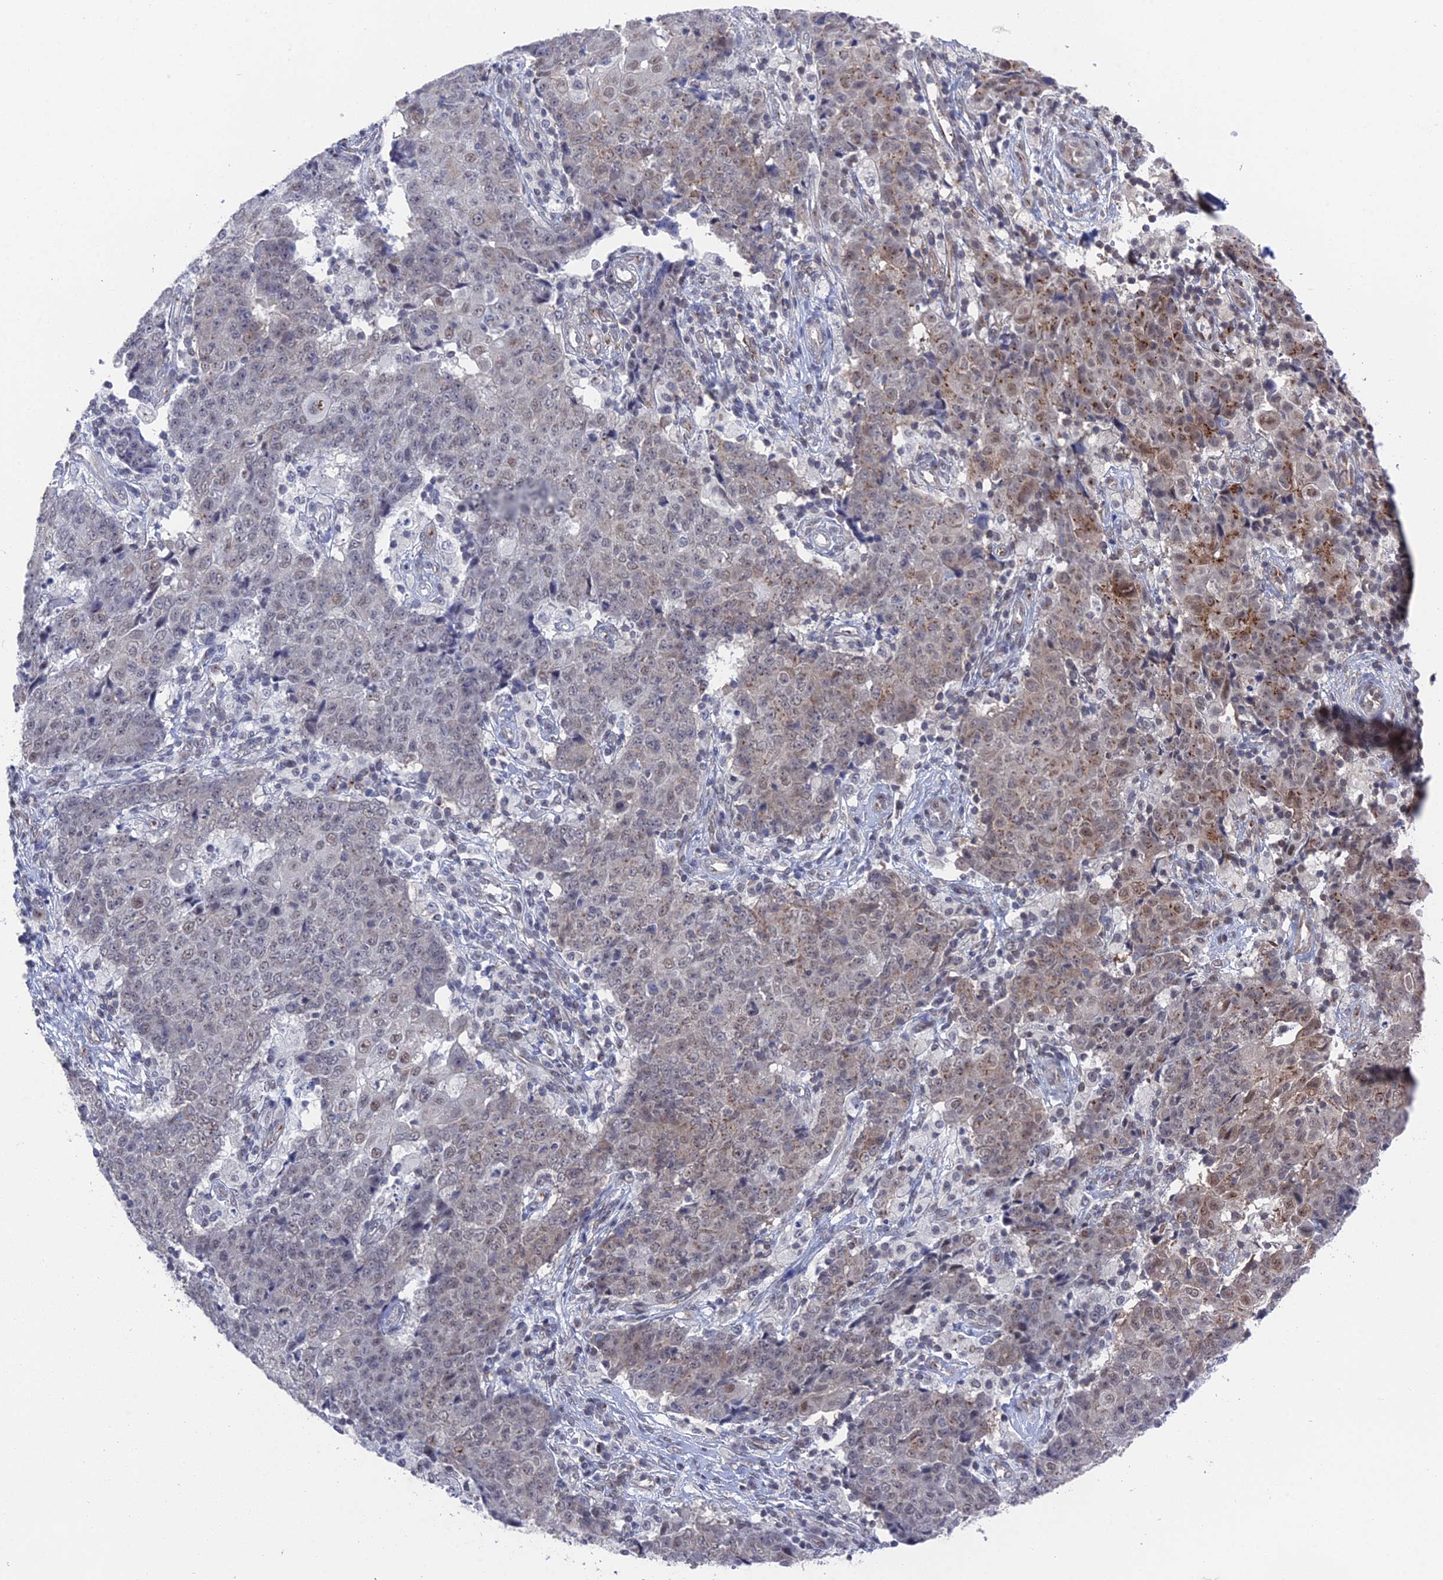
{"staining": {"intensity": "moderate", "quantity": "<25%", "location": "cytoplasmic/membranous,nuclear"}, "tissue": "ovarian cancer", "cell_type": "Tumor cells", "image_type": "cancer", "snomed": [{"axis": "morphology", "description": "Carcinoma, endometroid"}, {"axis": "topography", "description": "Ovary"}], "caption": "Brown immunohistochemical staining in endometroid carcinoma (ovarian) exhibits moderate cytoplasmic/membranous and nuclear positivity in approximately <25% of tumor cells.", "gene": "FHIP2A", "patient": {"sex": "female", "age": 42}}